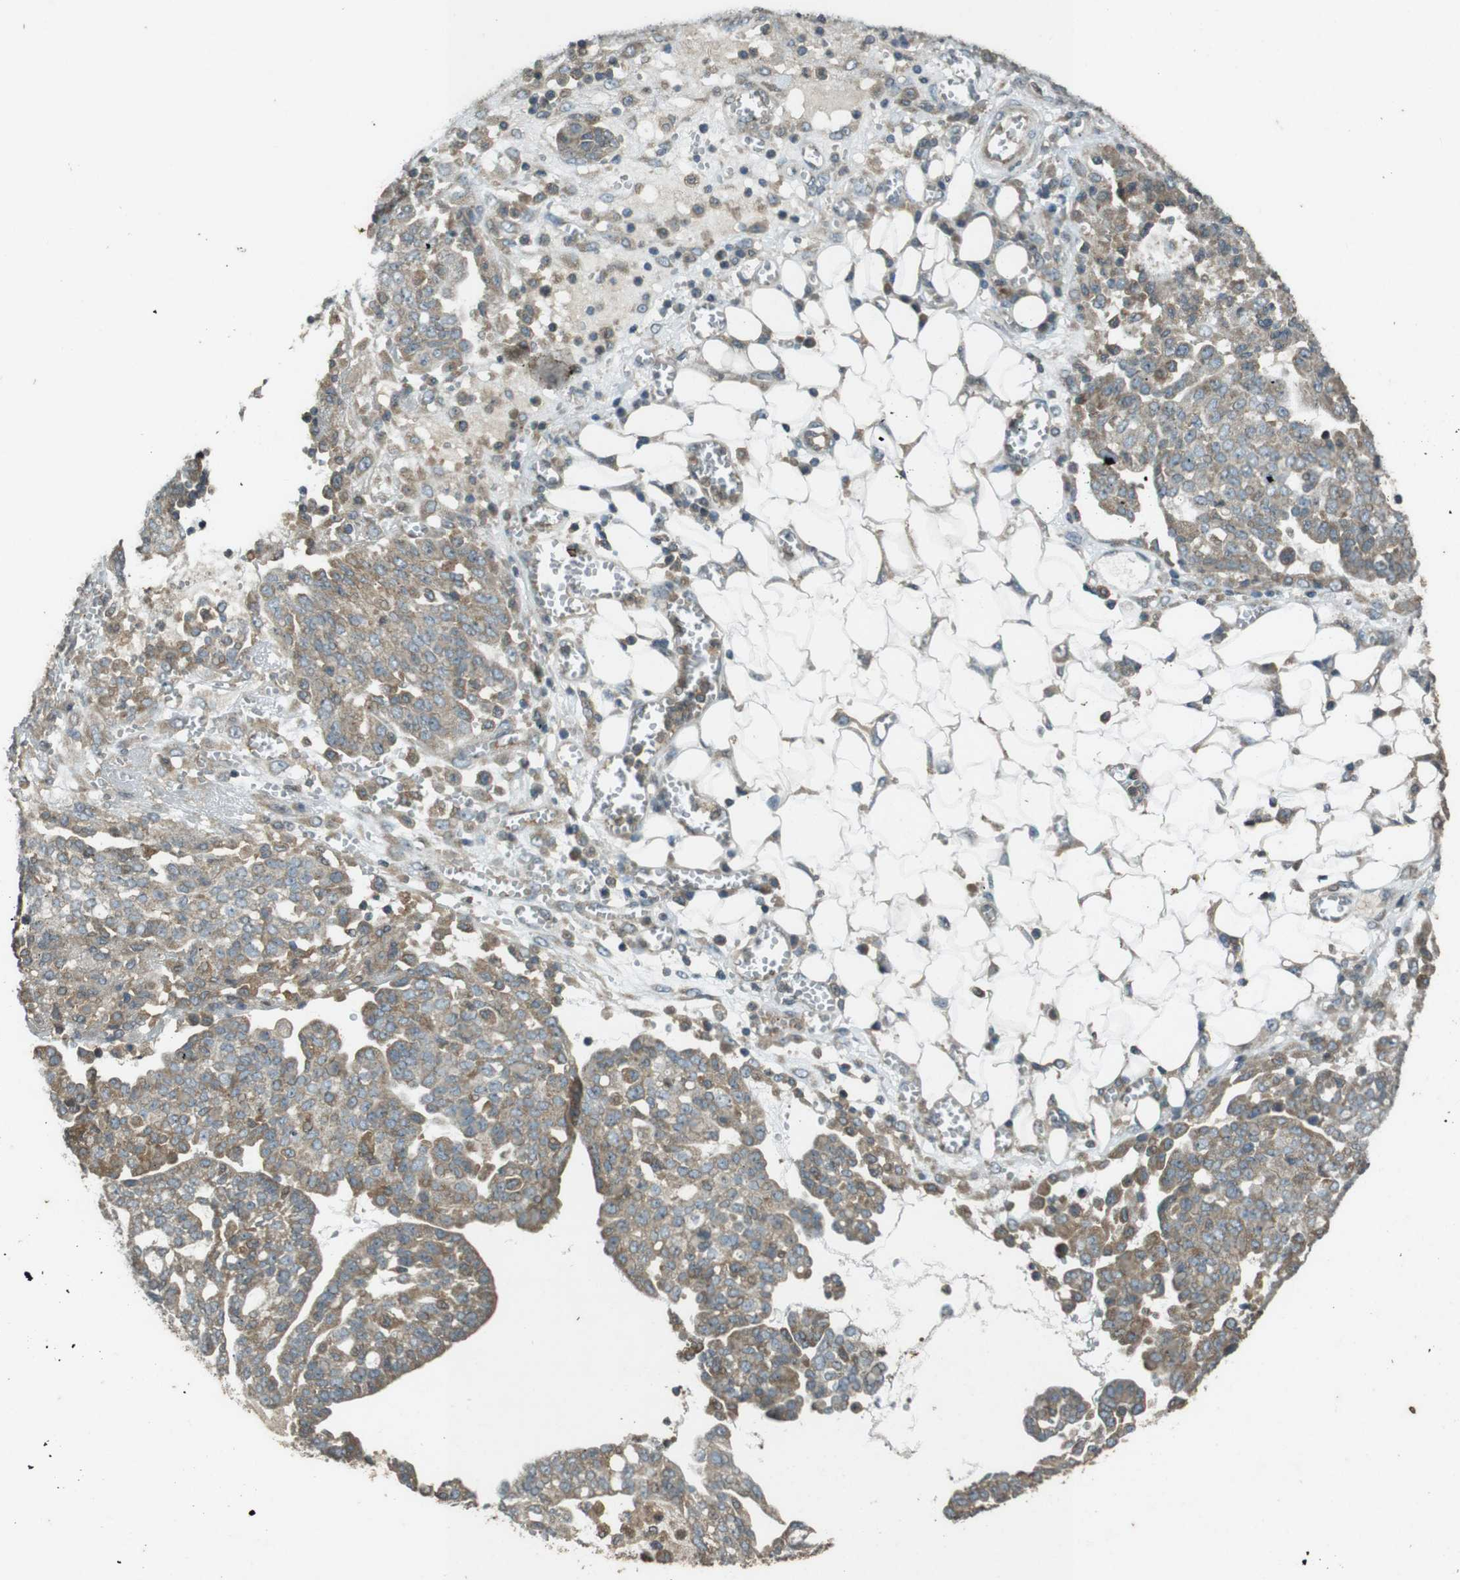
{"staining": {"intensity": "weak", "quantity": "<25%", "location": "cytoplasmic/membranous"}, "tissue": "ovarian cancer", "cell_type": "Tumor cells", "image_type": "cancer", "snomed": [{"axis": "morphology", "description": "Cystadenocarcinoma, serous, NOS"}, {"axis": "topography", "description": "Soft tissue"}, {"axis": "topography", "description": "Ovary"}], "caption": "Immunohistochemistry (IHC) of ovarian cancer (serous cystadenocarcinoma) demonstrates no positivity in tumor cells.", "gene": "ZYX", "patient": {"sex": "female", "age": 57}}